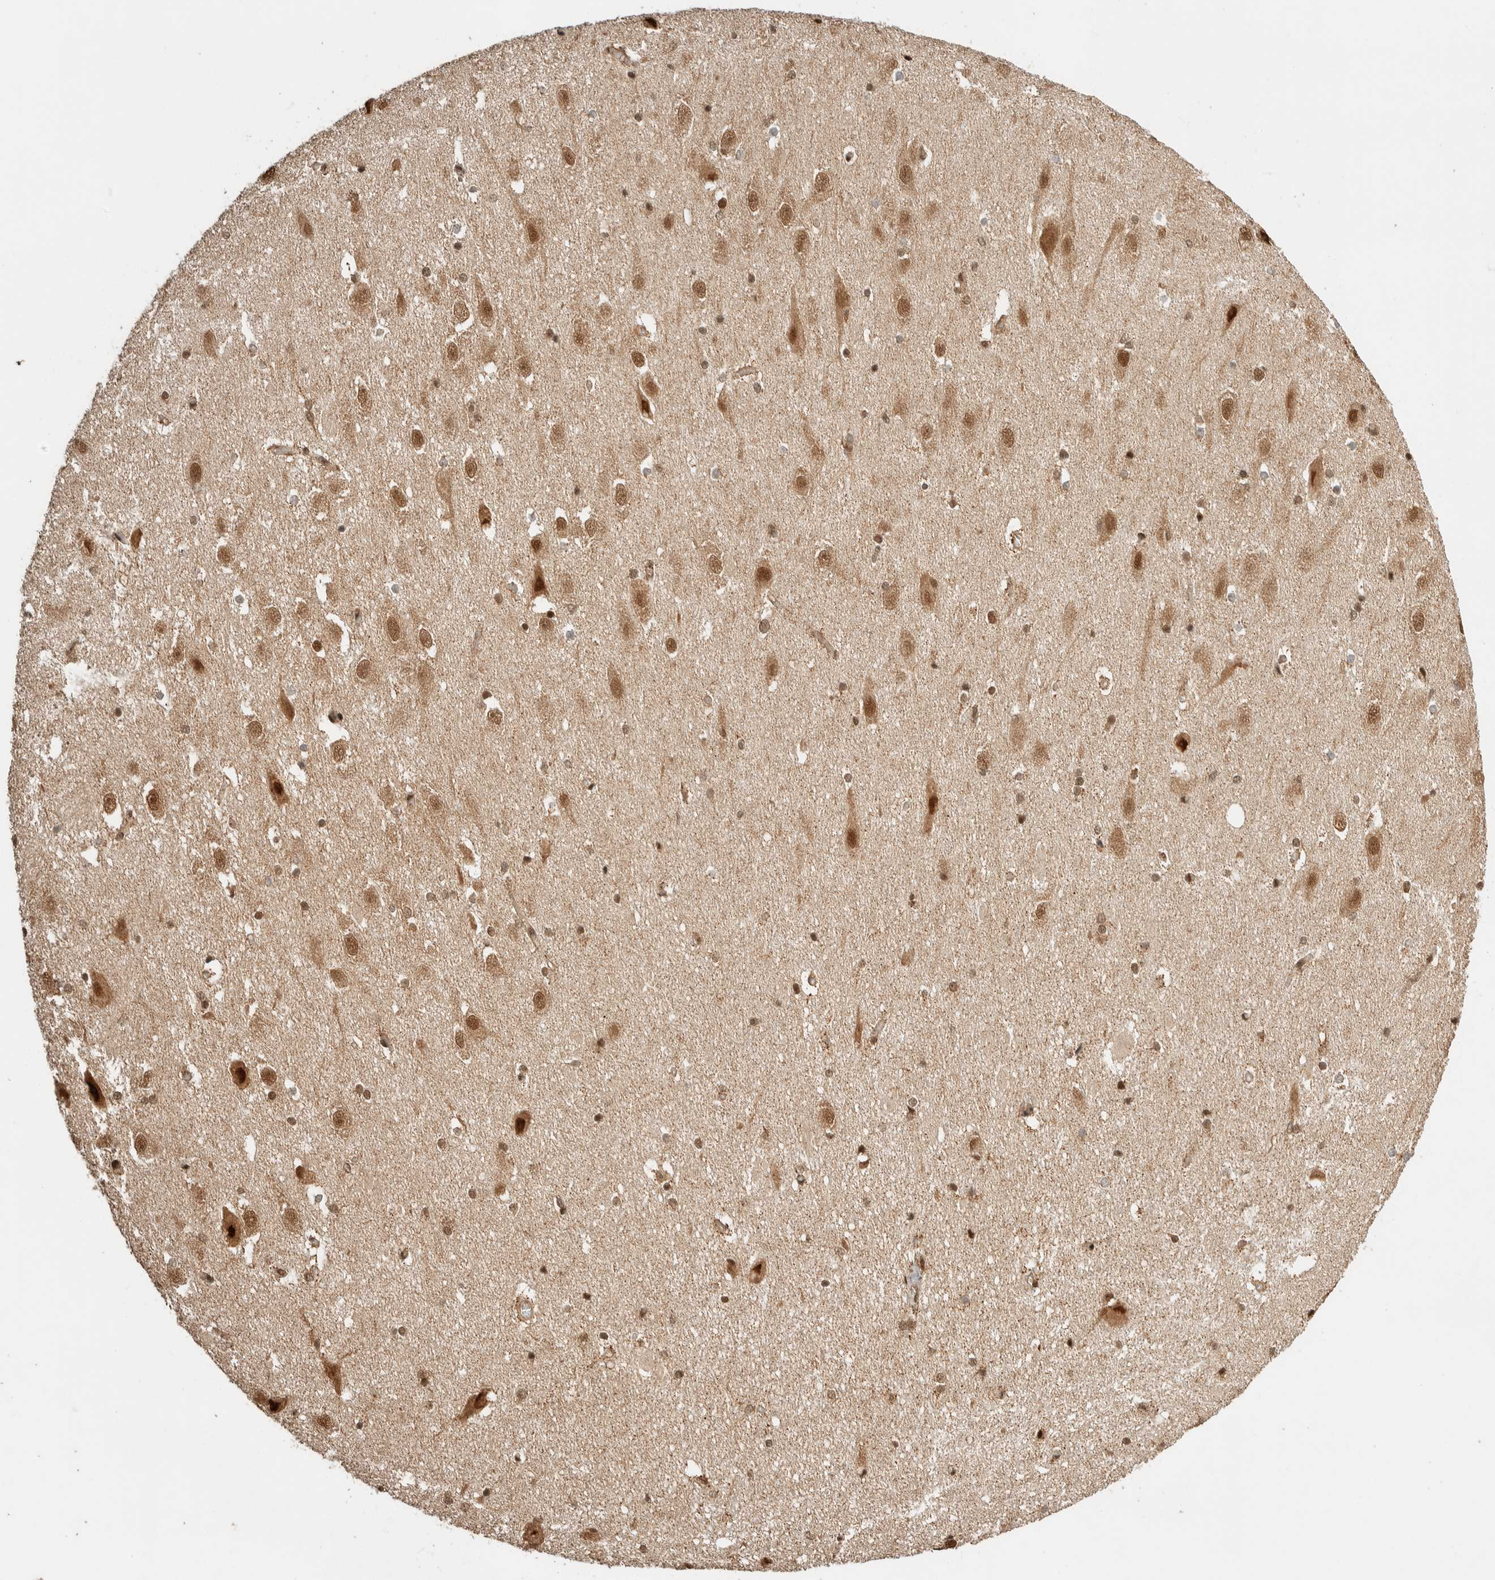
{"staining": {"intensity": "moderate", "quantity": ">75%", "location": "cytoplasmic/membranous,nuclear"}, "tissue": "hippocampus", "cell_type": "Glial cells", "image_type": "normal", "snomed": [{"axis": "morphology", "description": "Normal tissue, NOS"}, {"axis": "topography", "description": "Hippocampus"}], "caption": "Brown immunohistochemical staining in normal human hippocampus shows moderate cytoplasmic/membranous,nuclear staining in approximately >75% of glial cells. (DAB (3,3'-diaminobenzidine) IHC, brown staining for protein, blue staining for nuclei).", "gene": "ZBTB2", "patient": {"sex": "female", "age": 19}}